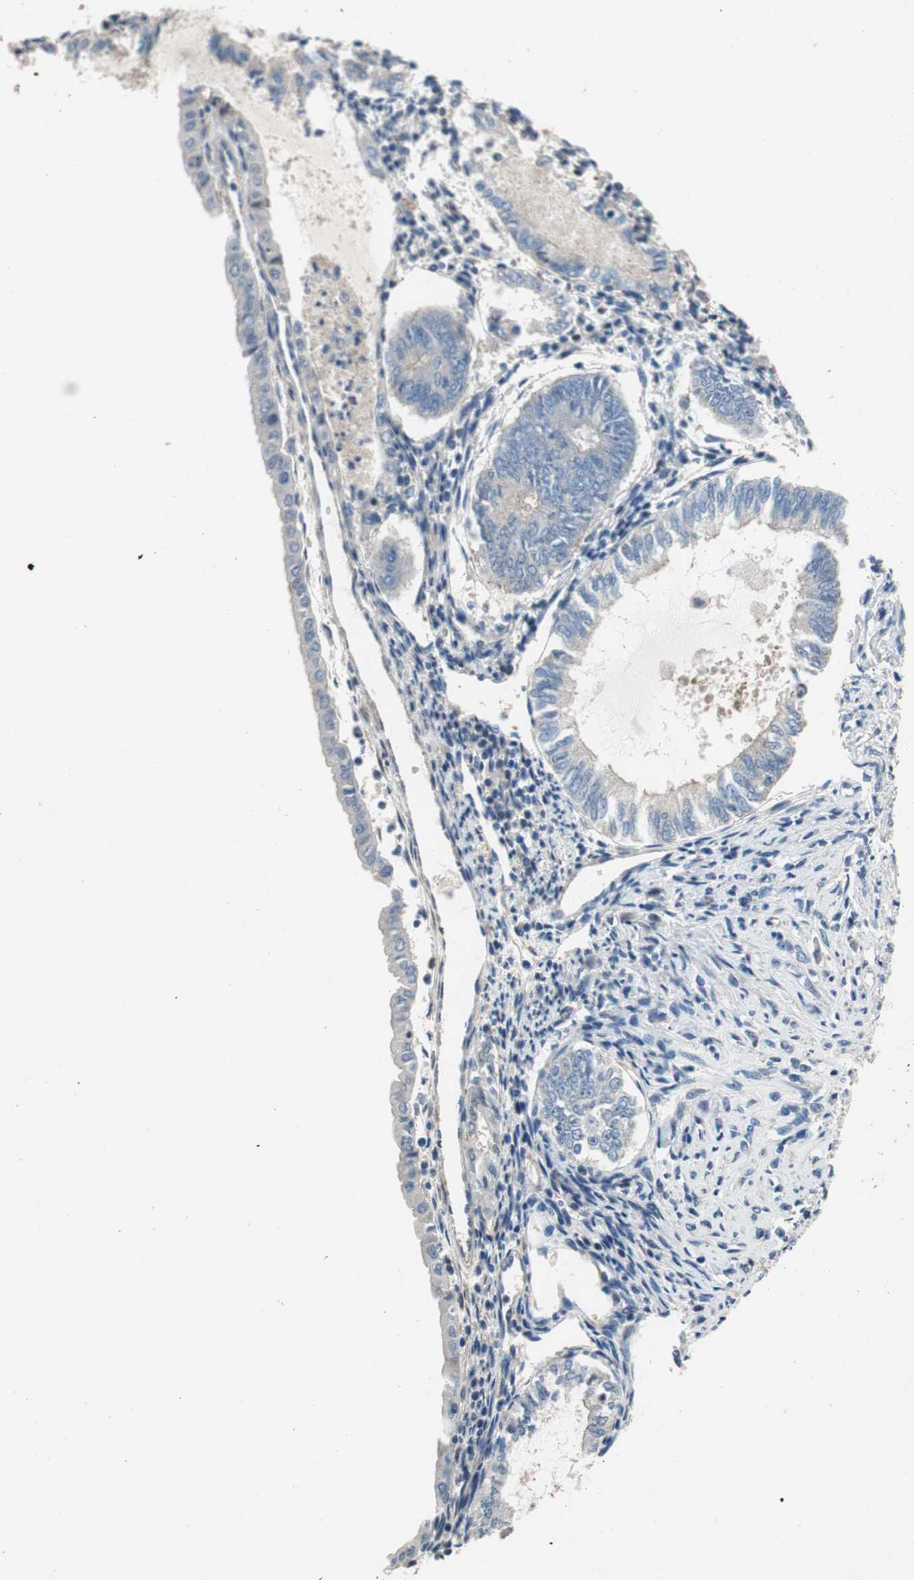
{"staining": {"intensity": "negative", "quantity": "none", "location": "none"}, "tissue": "endometrial cancer", "cell_type": "Tumor cells", "image_type": "cancer", "snomed": [{"axis": "morphology", "description": "Adenocarcinoma, NOS"}, {"axis": "topography", "description": "Endometrium"}], "caption": "DAB immunohistochemical staining of endometrial cancer (adenocarcinoma) demonstrates no significant expression in tumor cells.", "gene": "CALML3", "patient": {"sex": "female", "age": 86}}